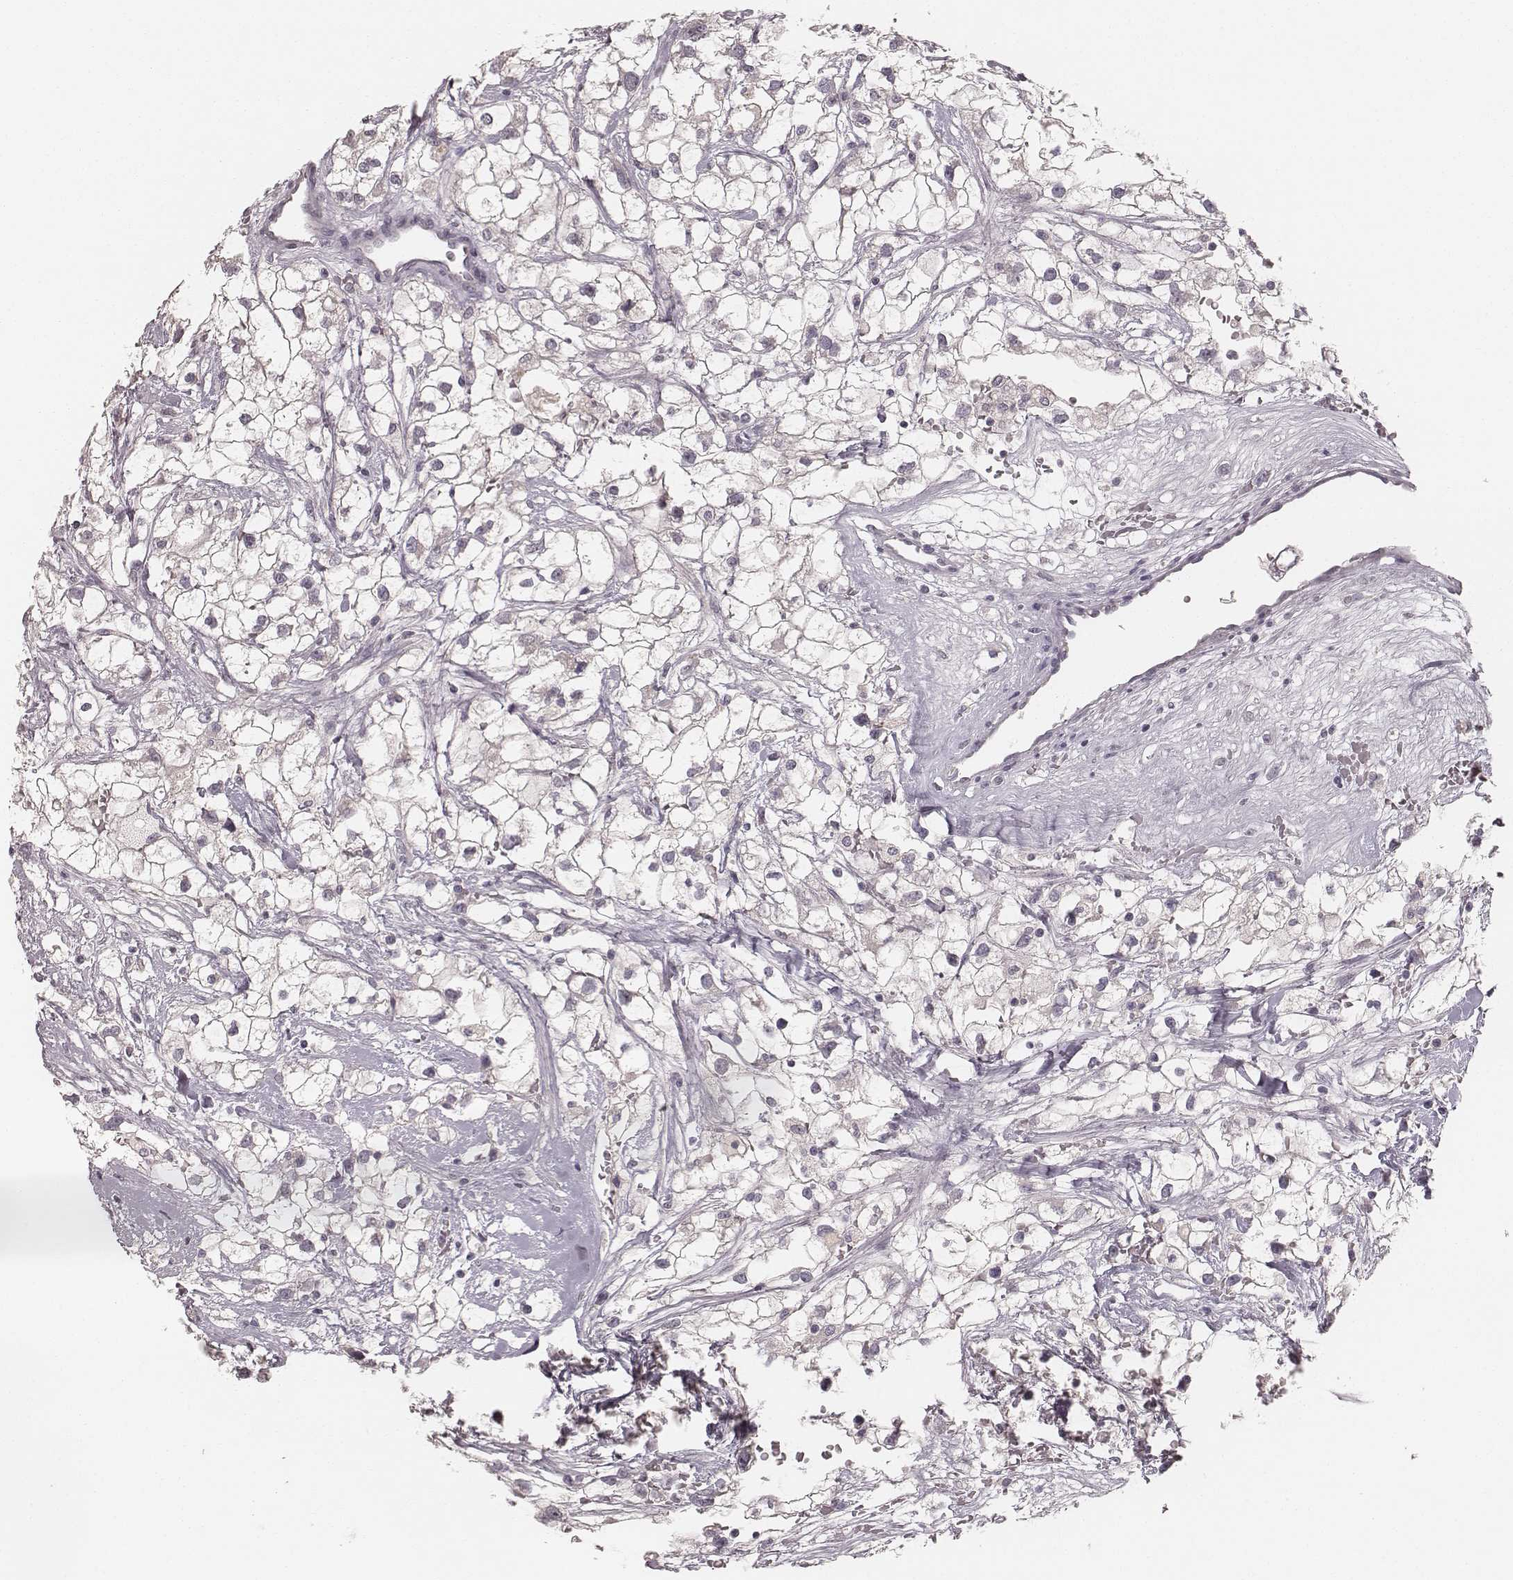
{"staining": {"intensity": "negative", "quantity": "none", "location": "none"}, "tissue": "renal cancer", "cell_type": "Tumor cells", "image_type": "cancer", "snomed": [{"axis": "morphology", "description": "Adenocarcinoma, NOS"}, {"axis": "topography", "description": "Kidney"}], "caption": "Tumor cells show no significant expression in renal adenocarcinoma.", "gene": "LY6K", "patient": {"sex": "male", "age": 59}}